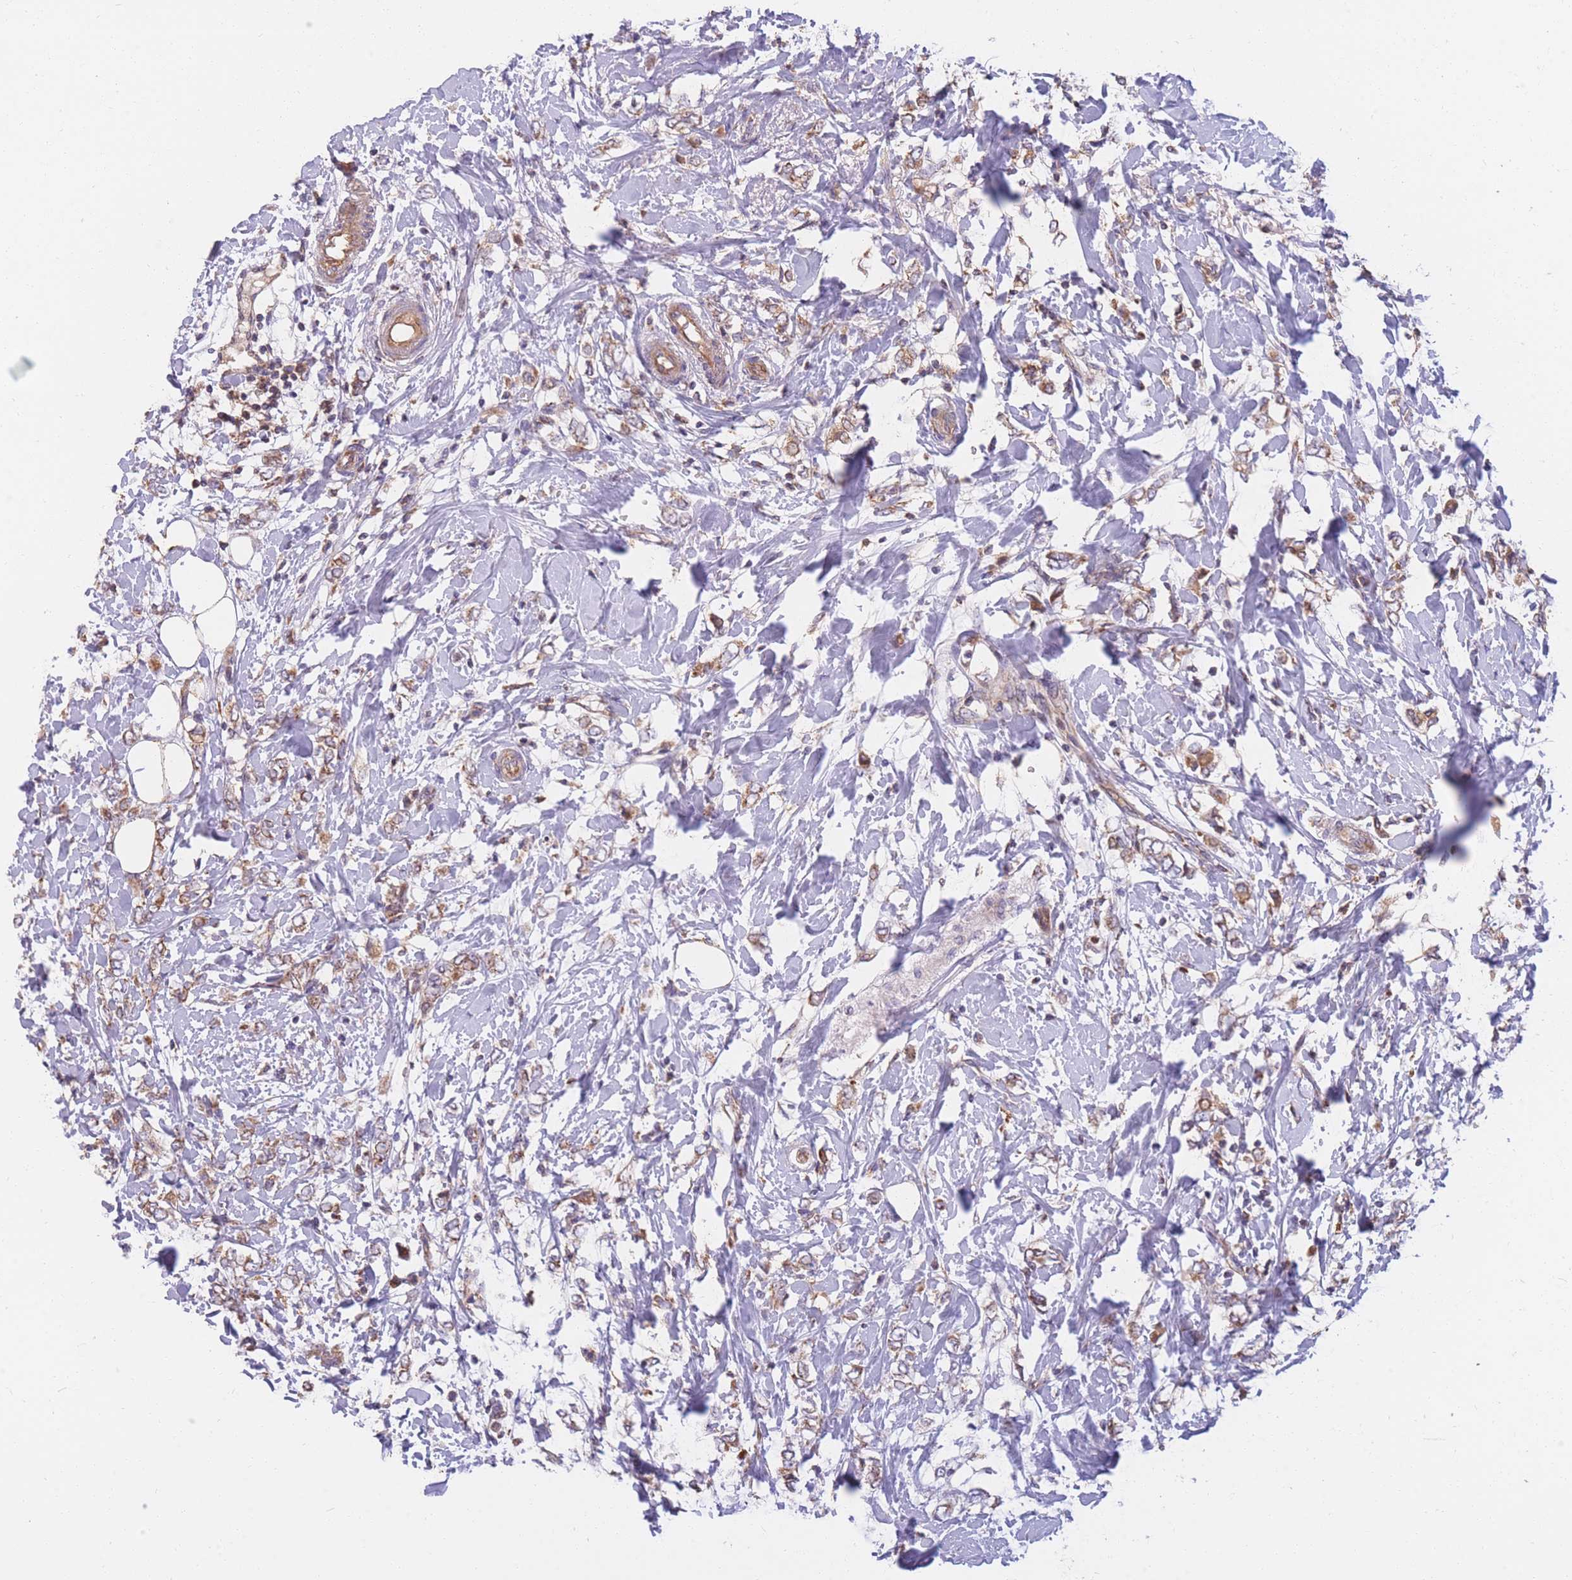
{"staining": {"intensity": "moderate", "quantity": ">75%", "location": "cytoplasmic/membranous"}, "tissue": "breast cancer", "cell_type": "Tumor cells", "image_type": "cancer", "snomed": [{"axis": "morphology", "description": "Normal tissue, NOS"}, {"axis": "morphology", "description": "Lobular carcinoma"}, {"axis": "topography", "description": "Breast"}], "caption": "Tumor cells show medium levels of moderate cytoplasmic/membranous staining in approximately >75% of cells in breast cancer (lobular carcinoma). (Stains: DAB in brown, nuclei in blue, Microscopy: brightfield microscopy at high magnification).", "gene": "PTPMT1", "patient": {"sex": "female", "age": 47}}